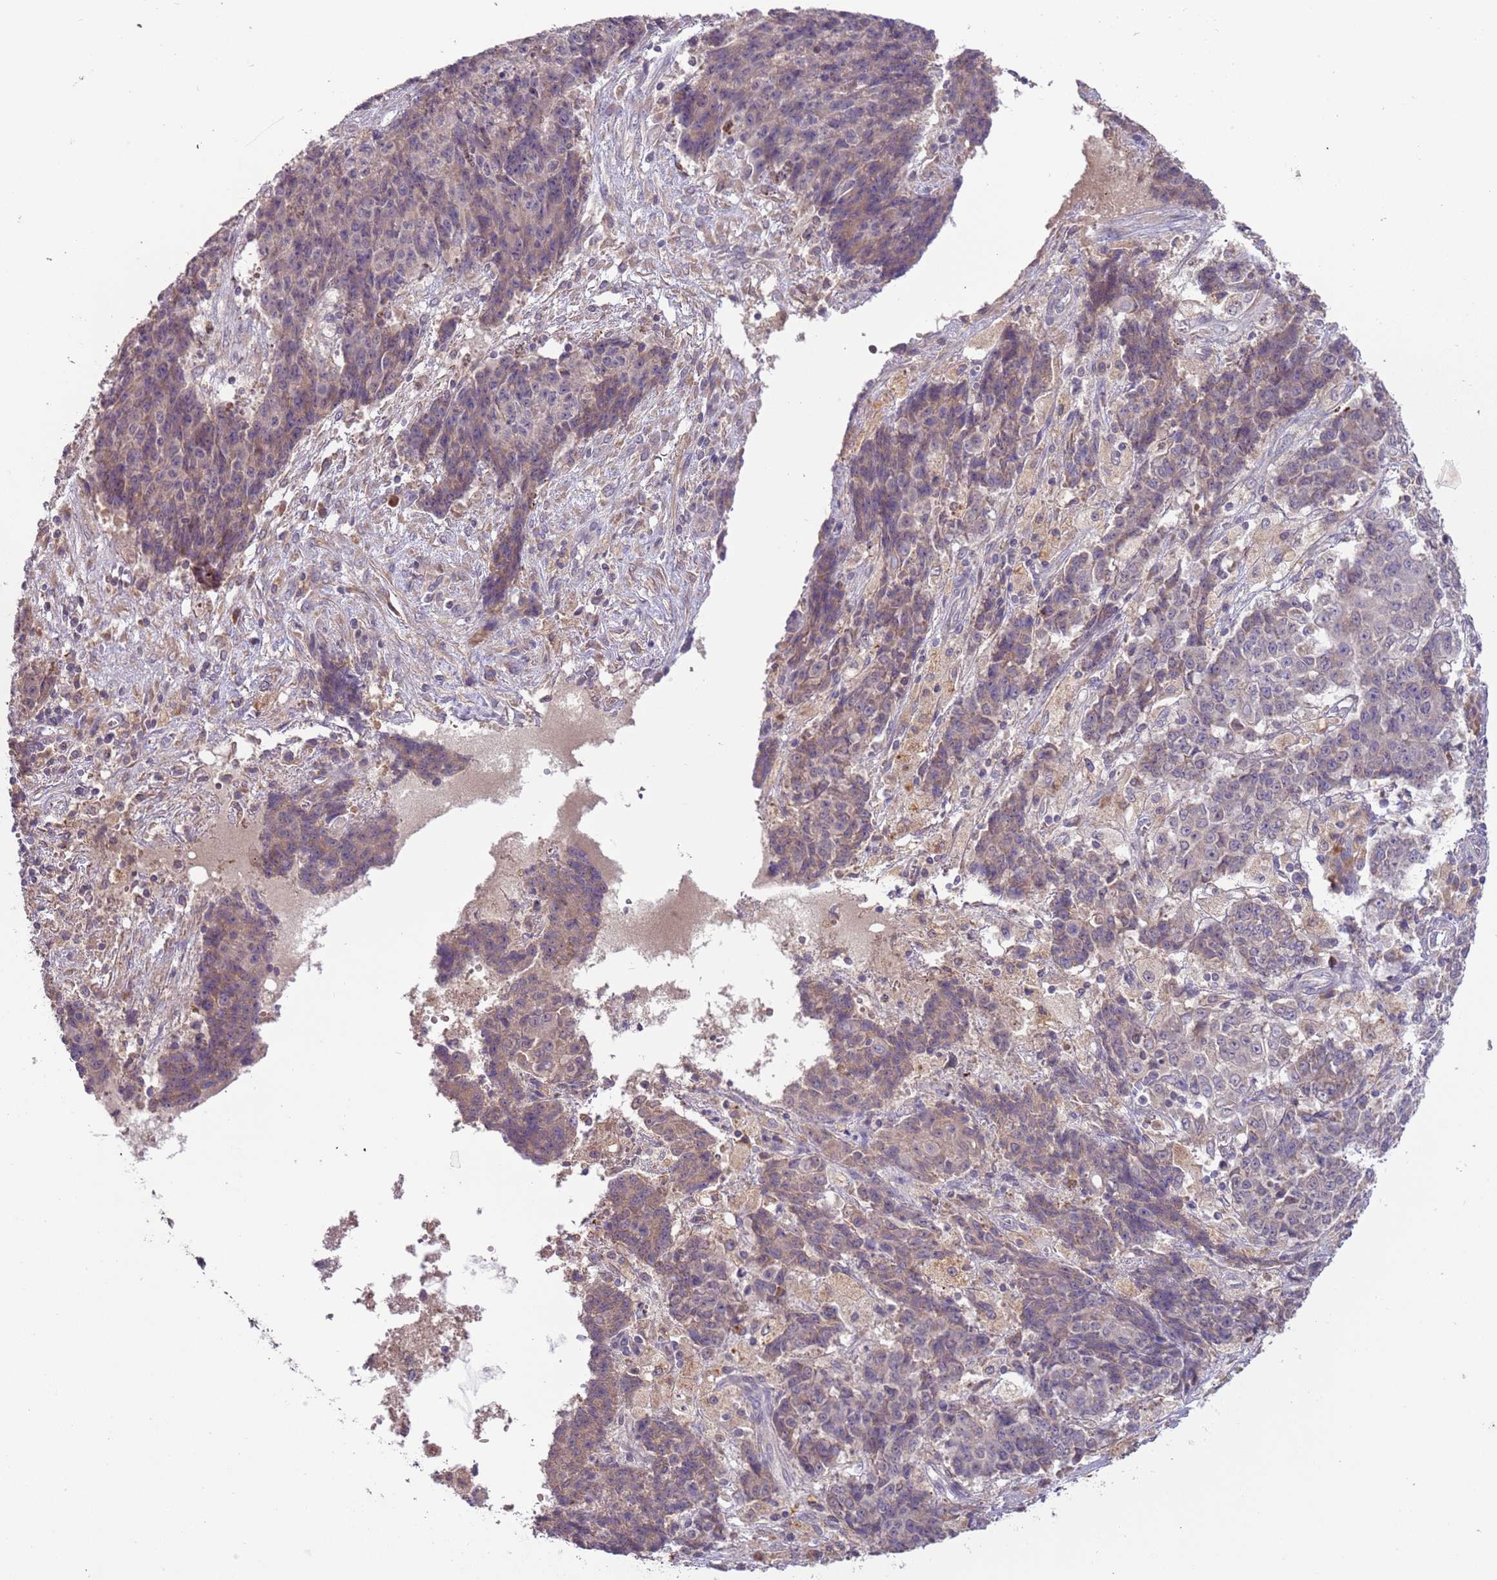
{"staining": {"intensity": "weak", "quantity": "25%-75%", "location": "cytoplasmic/membranous"}, "tissue": "ovarian cancer", "cell_type": "Tumor cells", "image_type": "cancer", "snomed": [{"axis": "morphology", "description": "Carcinoma, endometroid"}, {"axis": "topography", "description": "Ovary"}], "caption": "The image displays a brown stain indicating the presence of a protein in the cytoplasmic/membranous of tumor cells in ovarian endometroid carcinoma. Immunohistochemistry stains the protein in brown and the nuclei are stained blue.", "gene": "FECH", "patient": {"sex": "female", "age": 42}}